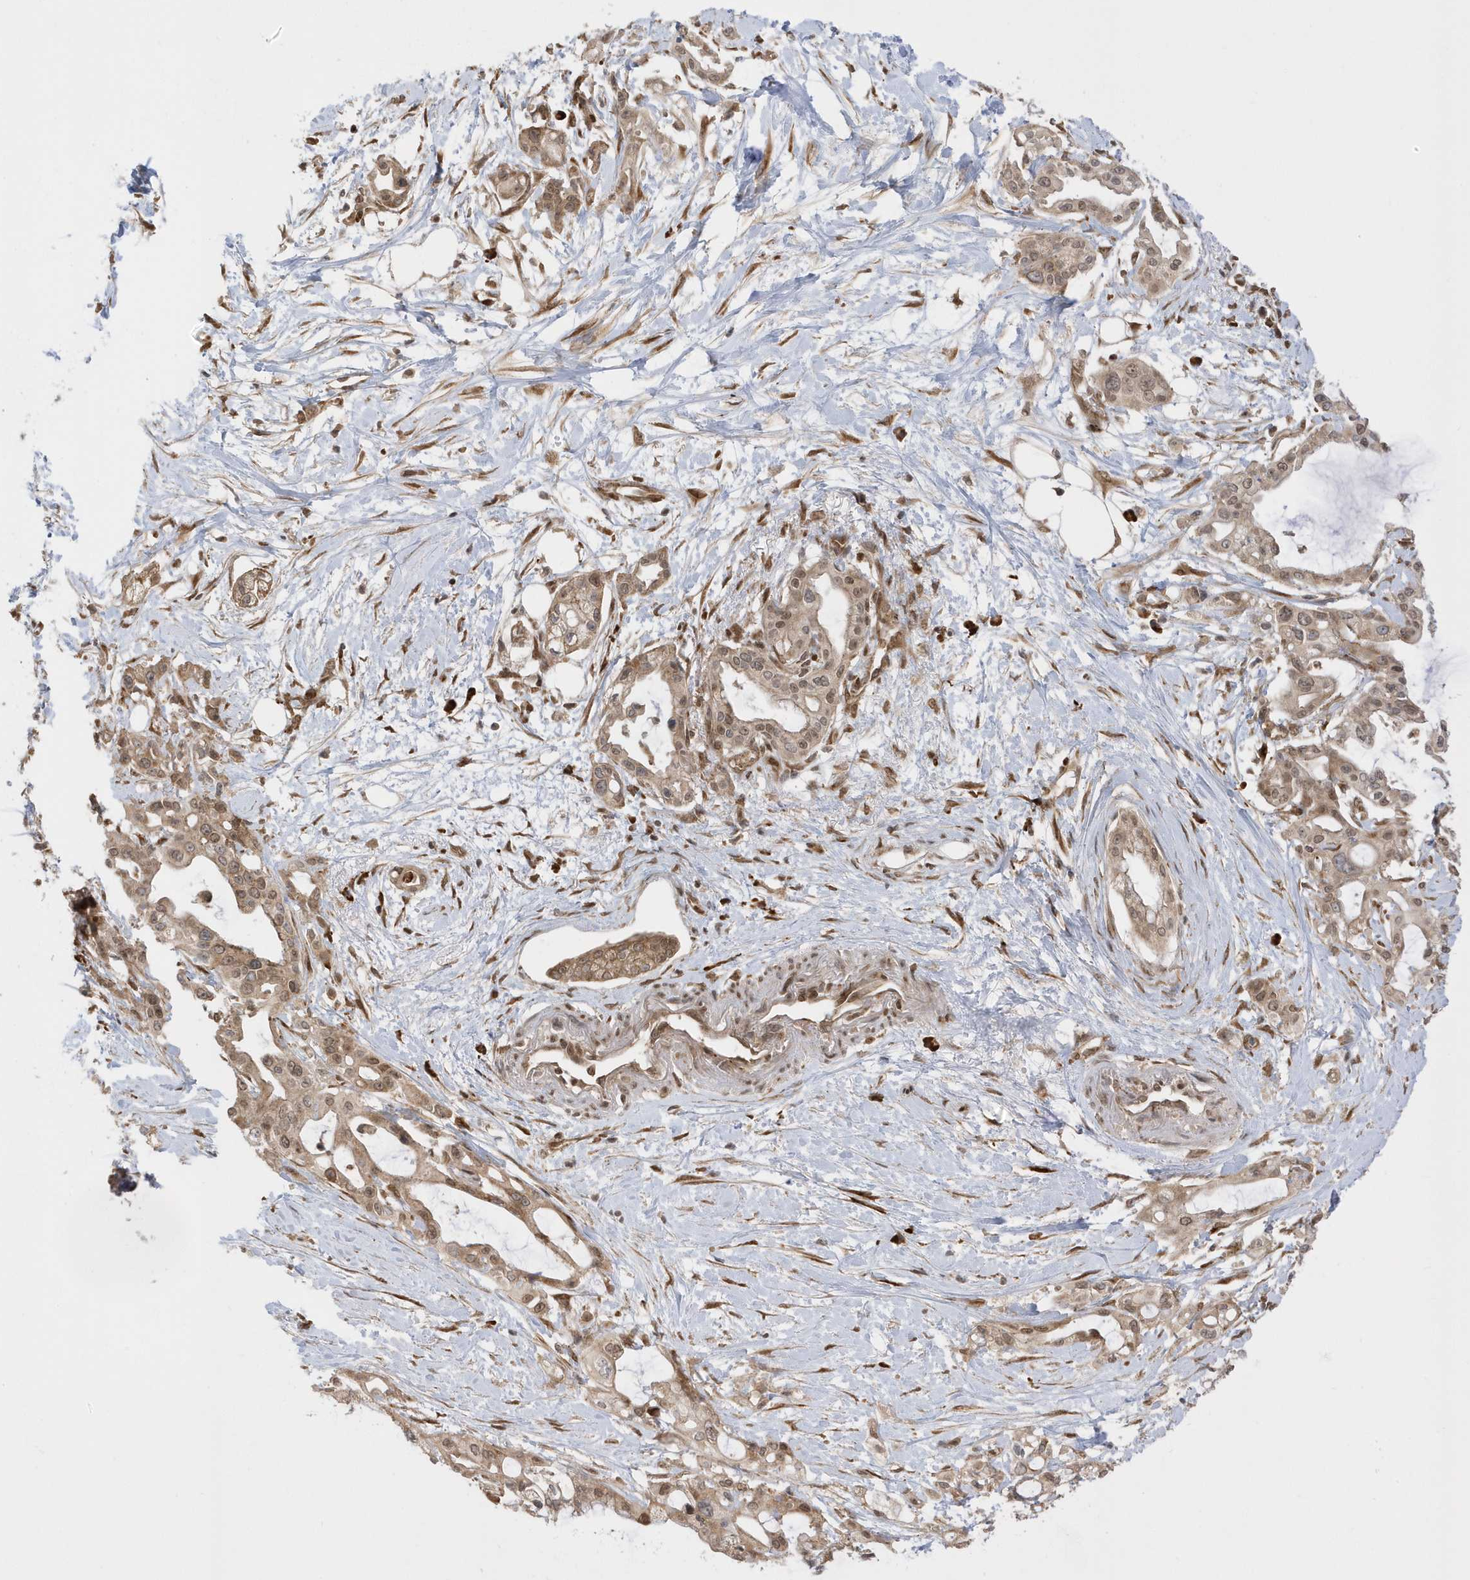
{"staining": {"intensity": "moderate", "quantity": ">75%", "location": "cytoplasmic/membranous,nuclear"}, "tissue": "pancreatic cancer", "cell_type": "Tumor cells", "image_type": "cancer", "snomed": [{"axis": "morphology", "description": "Adenocarcinoma, NOS"}, {"axis": "topography", "description": "Pancreas"}], "caption": "Moderate cytoplasmic/membranous and nuclear positivity is seen in about >75% of tumor cells in adenocarcinoma (pancreatic). The protein is shown in brown color, while the nuclei are stained blue.", "gene": "METTL21A", "patient": {"sex": "male", "age": 68}}